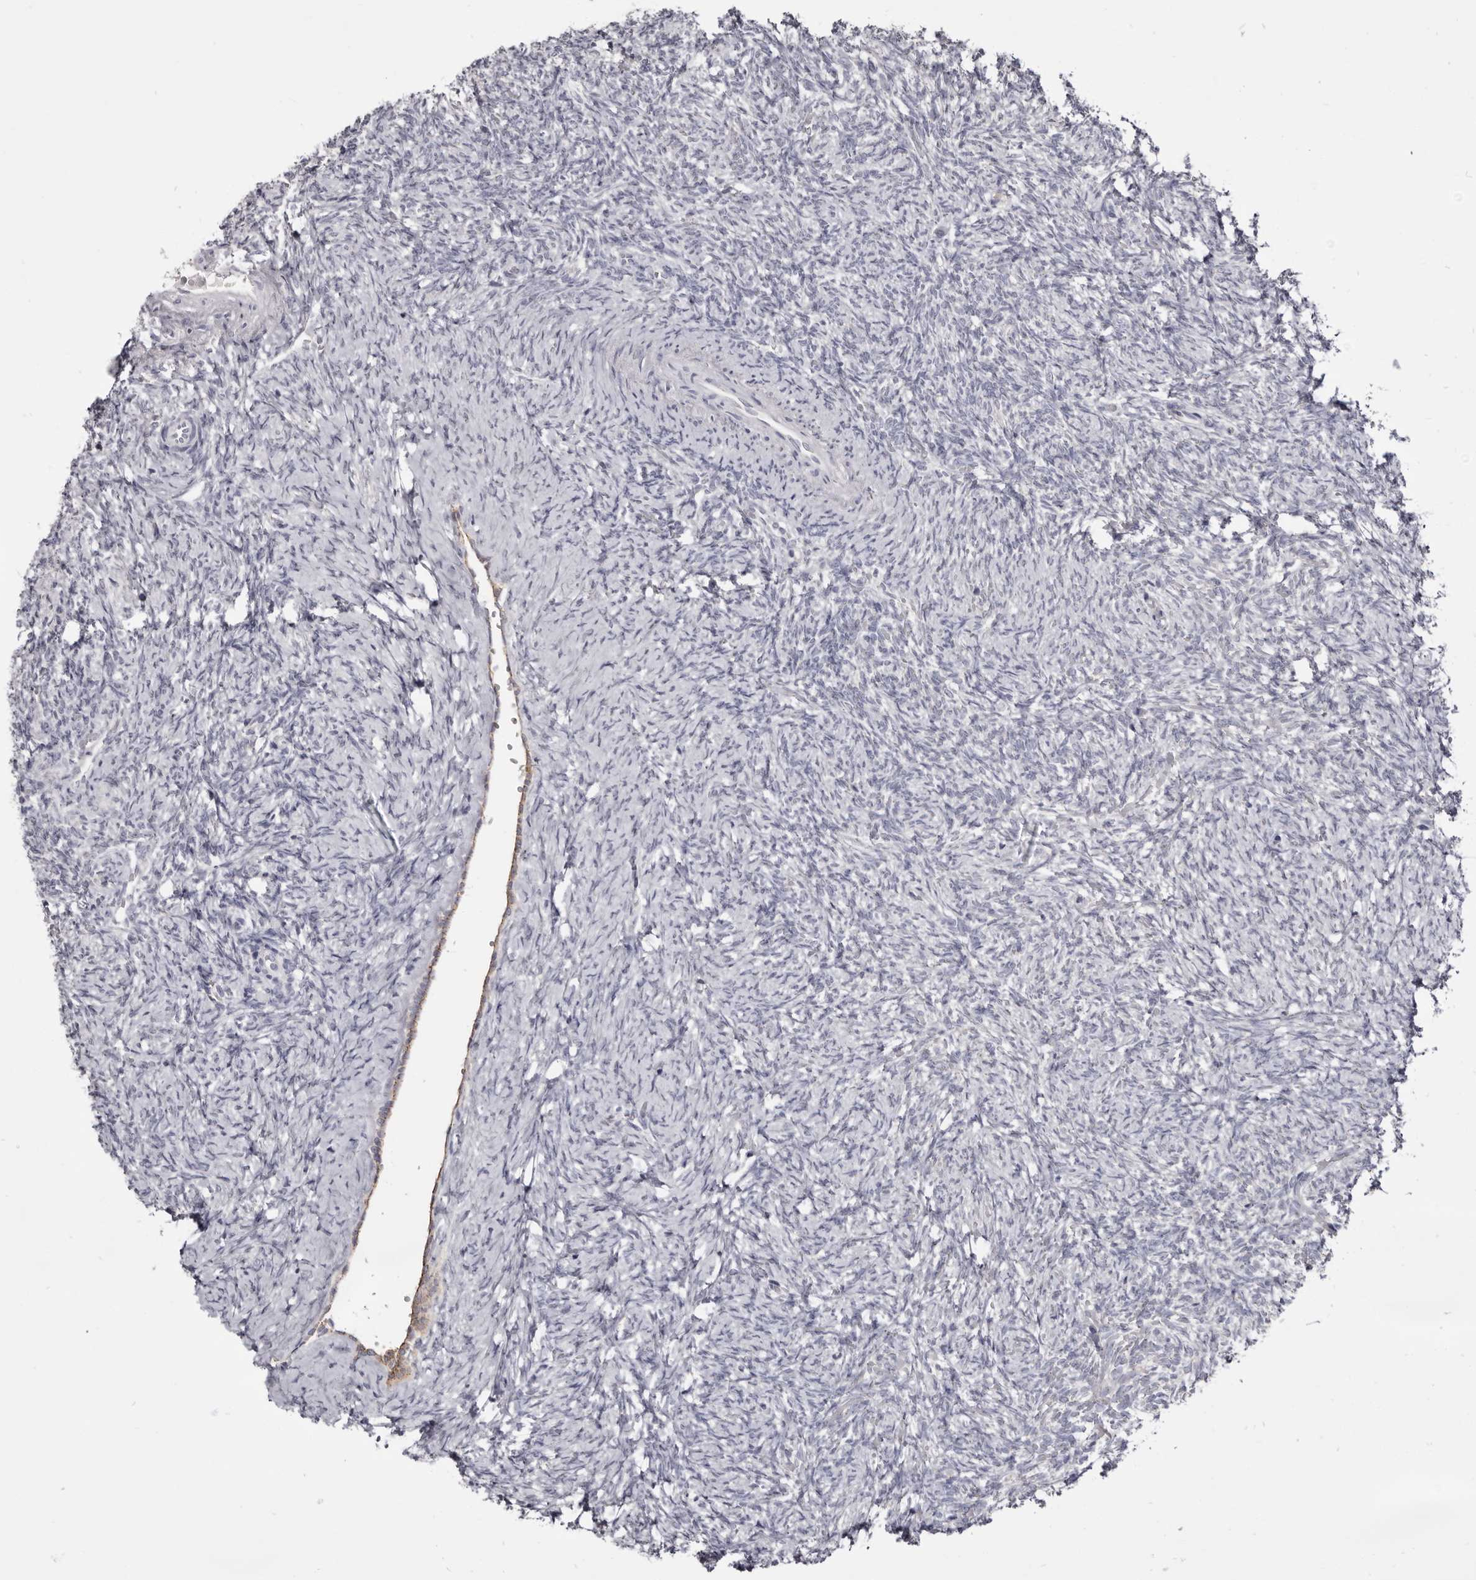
{"staining": {"intensity": "moderate", "quantity": ">75%", "location": "cytoplasmic/membranous"}, "tissue": "ovary", "cell_type": "Follicle cells", "image_type": "normal", "snomed": [{"axis": "morphology", "description": "Normal tissue, NOS"}, {"axis": "topography", "description": "Ovary"}], "caption": "This is a micrograph of immunohistochemistry staining of unremarkable ovary, which shows moderate staining in the cytoplasmic/membranous of follicle cells.", "gene": "CGN", "patient": {"sex": "female", "age": 41}}